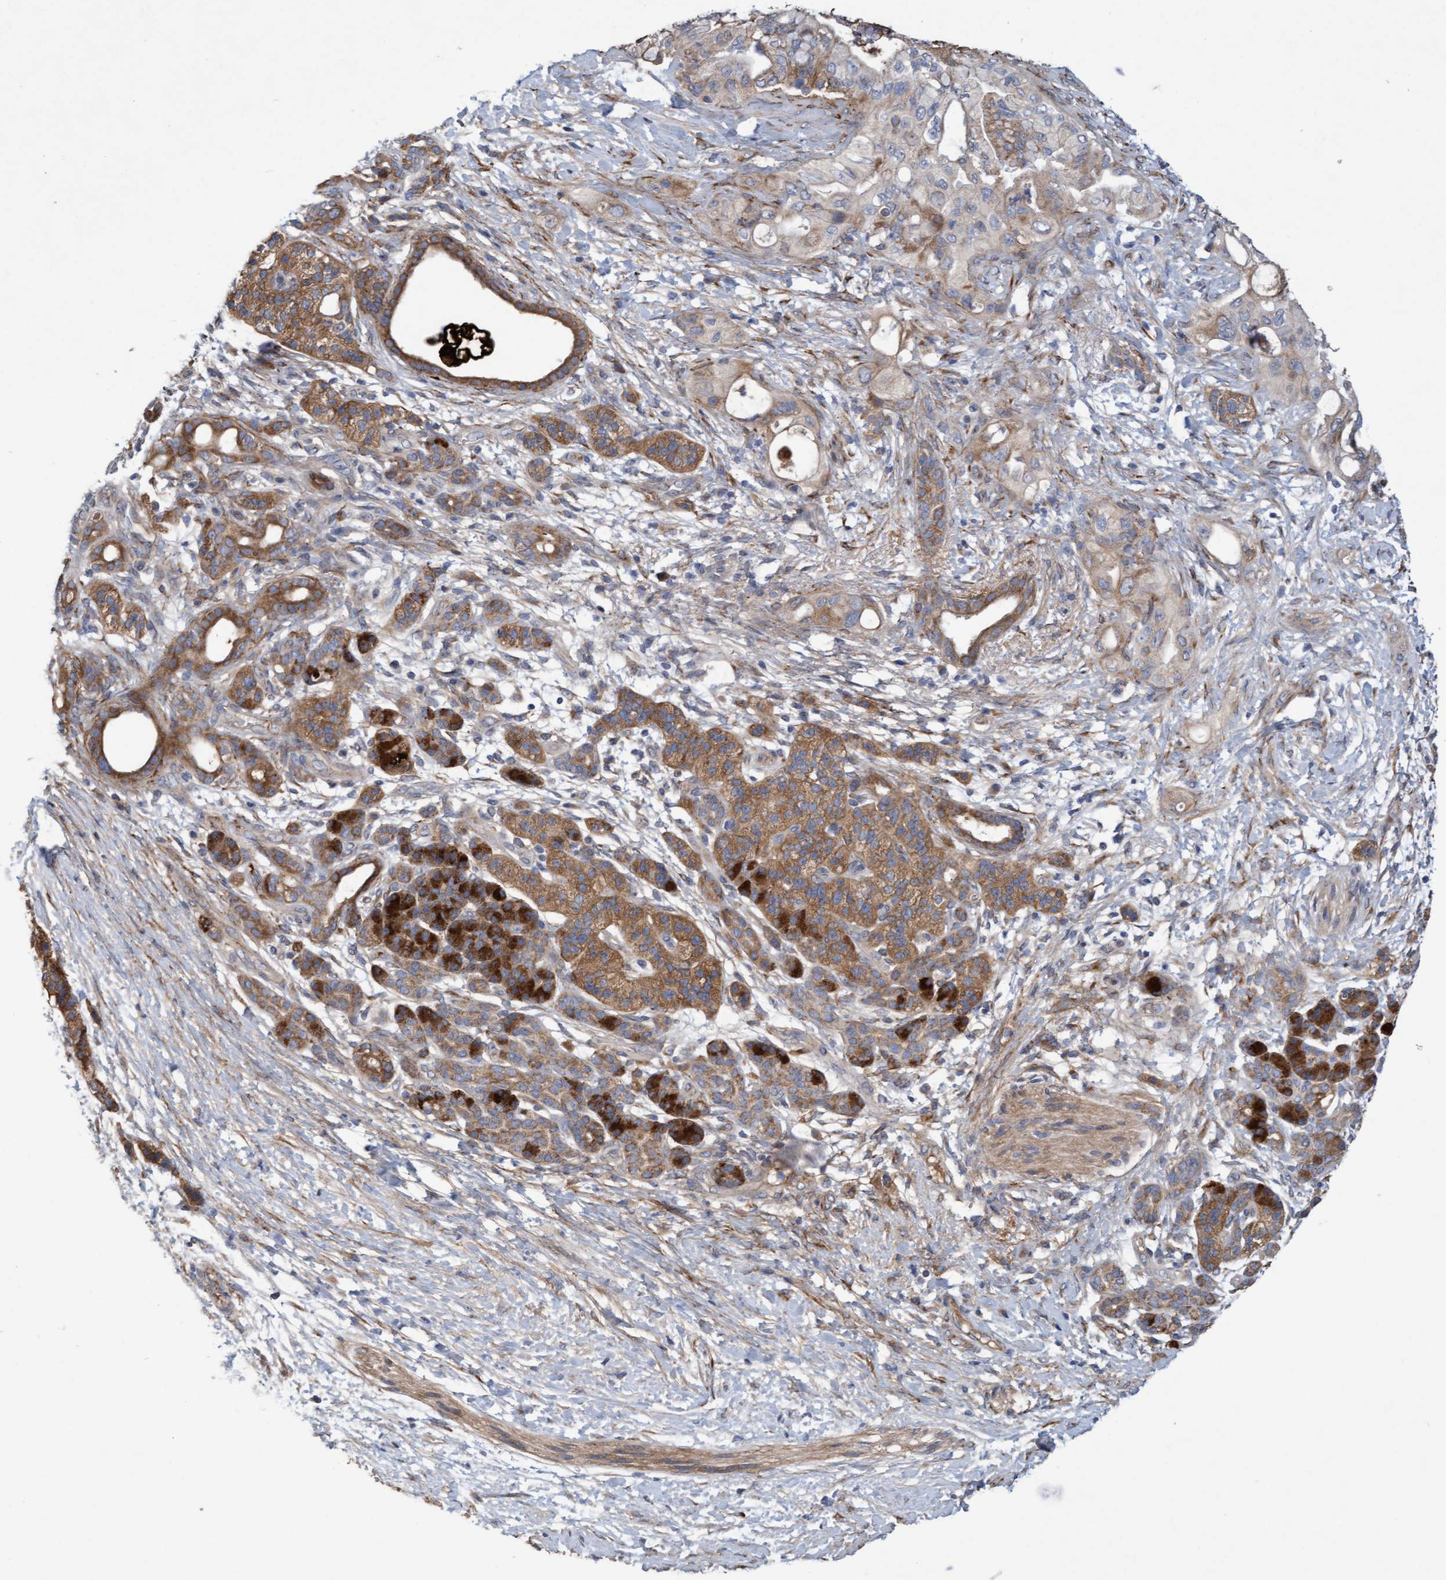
{"staining": {"intensity": "moderate", "quantity": ">75%", "location": "cytoplasmic/membranous"}, "tissue": "pancreatic cancer", "cell_type": "Tumor cells", "image_type": "cancer", "snomed": [{"axis": "morphology", "description": "Adenocarcinoma, NOS"}, {"axis": "topography", "description": "Pancreas"}], "caption": "Protein staining of pancreatic cancer tissue demonstrates moderate cytoplasmic/membranous expression in approximately >75% of tumor cells. Using DAB (3,3'-diaminobenzidine) (brown) and hematoxylin (blue) stains, captured at high magnification using brightfield microscopy.", "gene": "DDHD2", "patient": {"sex": "male", "age": 59}}